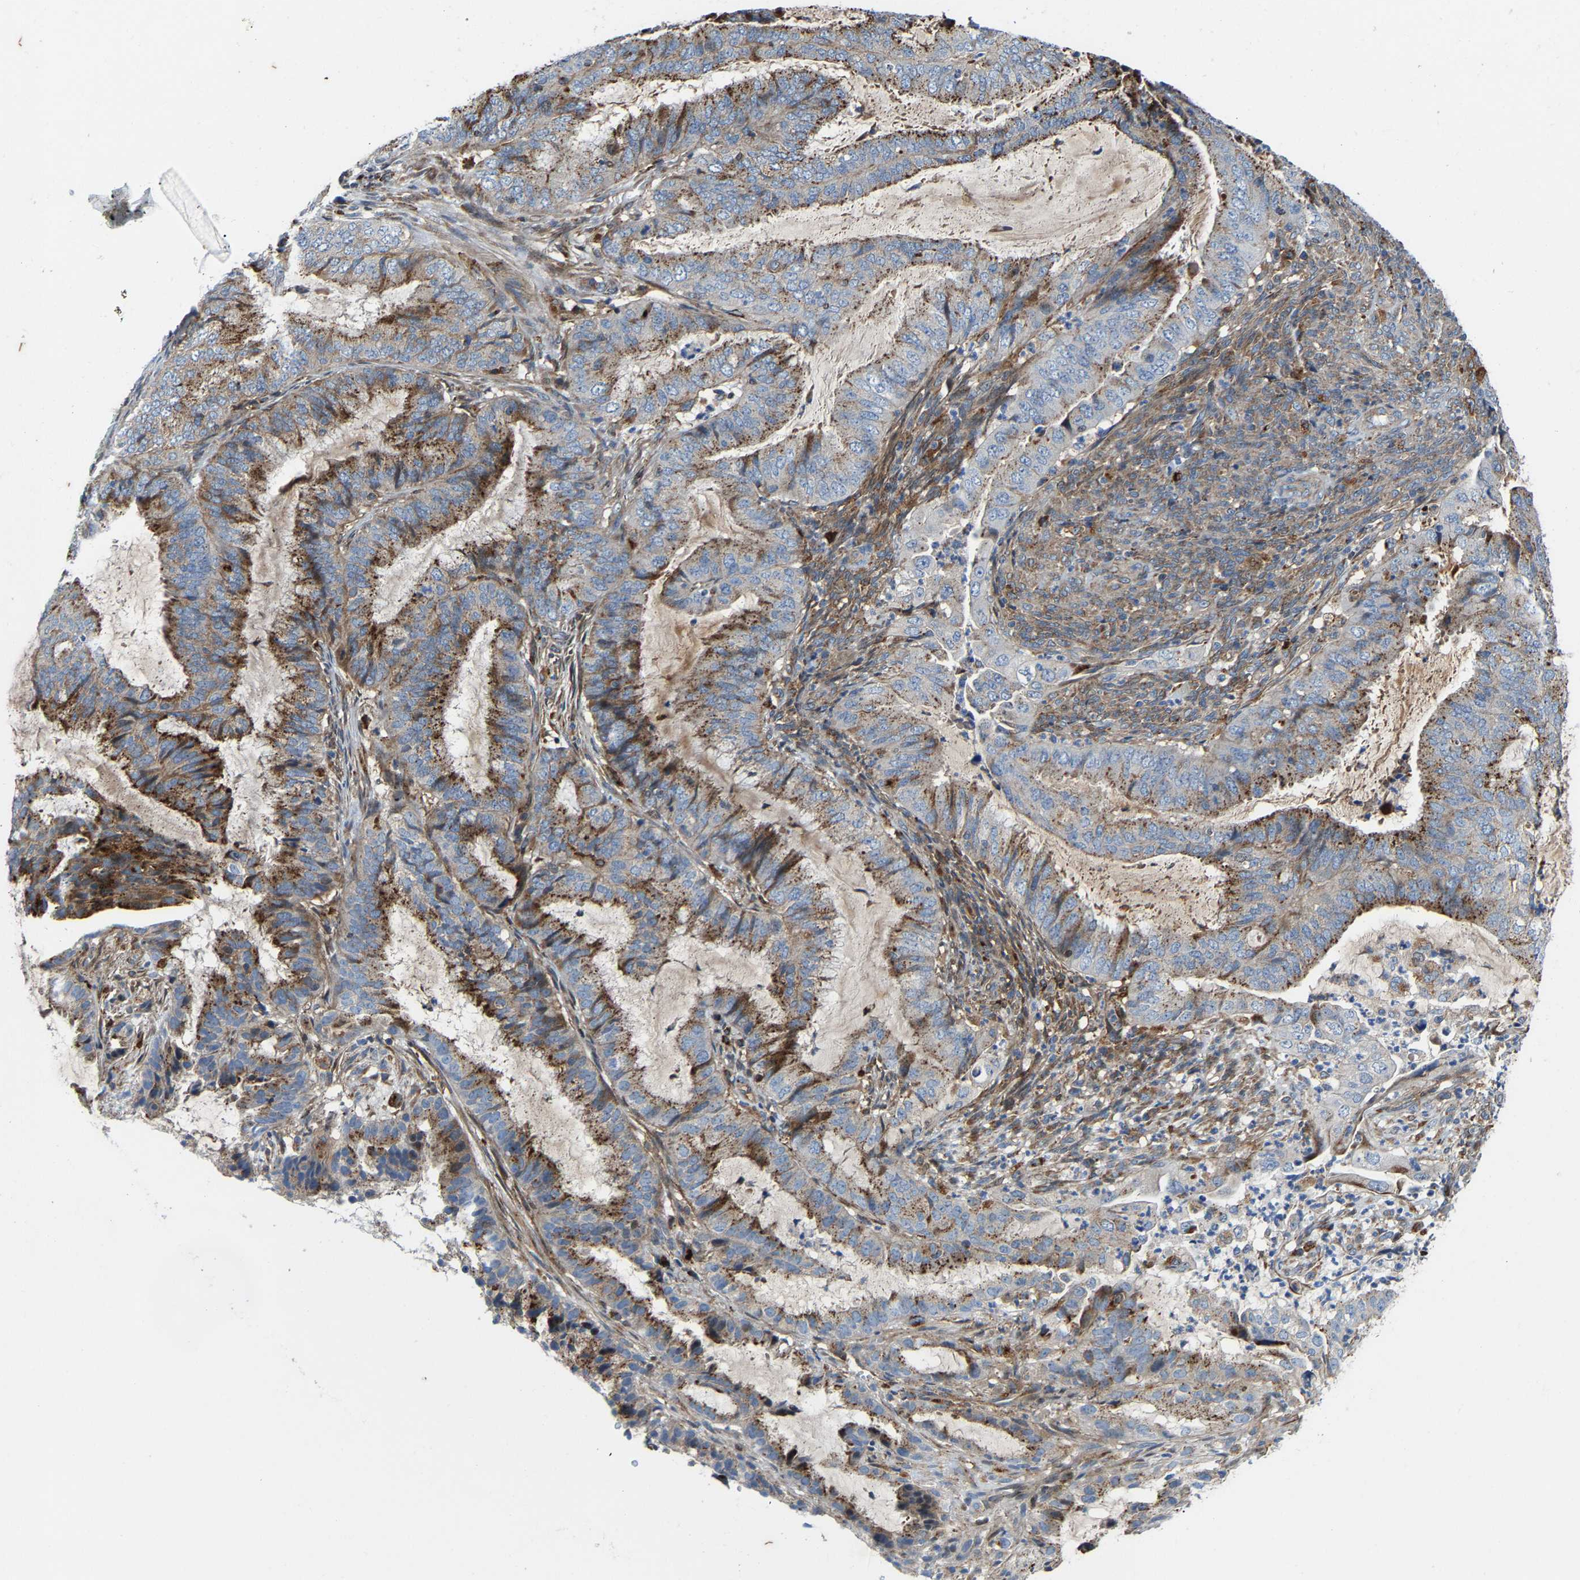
{"staining": {"intensity": "moderate", "quantity": "25%-75%", "location": "cytoplasmic/membranous"}, "tissue": "endometrial cancer", "cell_type": "Tumor cells", "image_type": "cancer", "snomed": [{"axis": "morphology", "description": "Adenocarcinoma, NOS"}, {"axis": "topography", "description": "Endometrium"}], "caption": "Immunohistochemical staining of endometrial cancer (adenocarcinoma) exhibits moderate cytoplasmic/membranous protein expression in approximately 25%-75% of tumor cells.", "gene": "DPP7", "patient": {"sex": "female", "age": 51}}